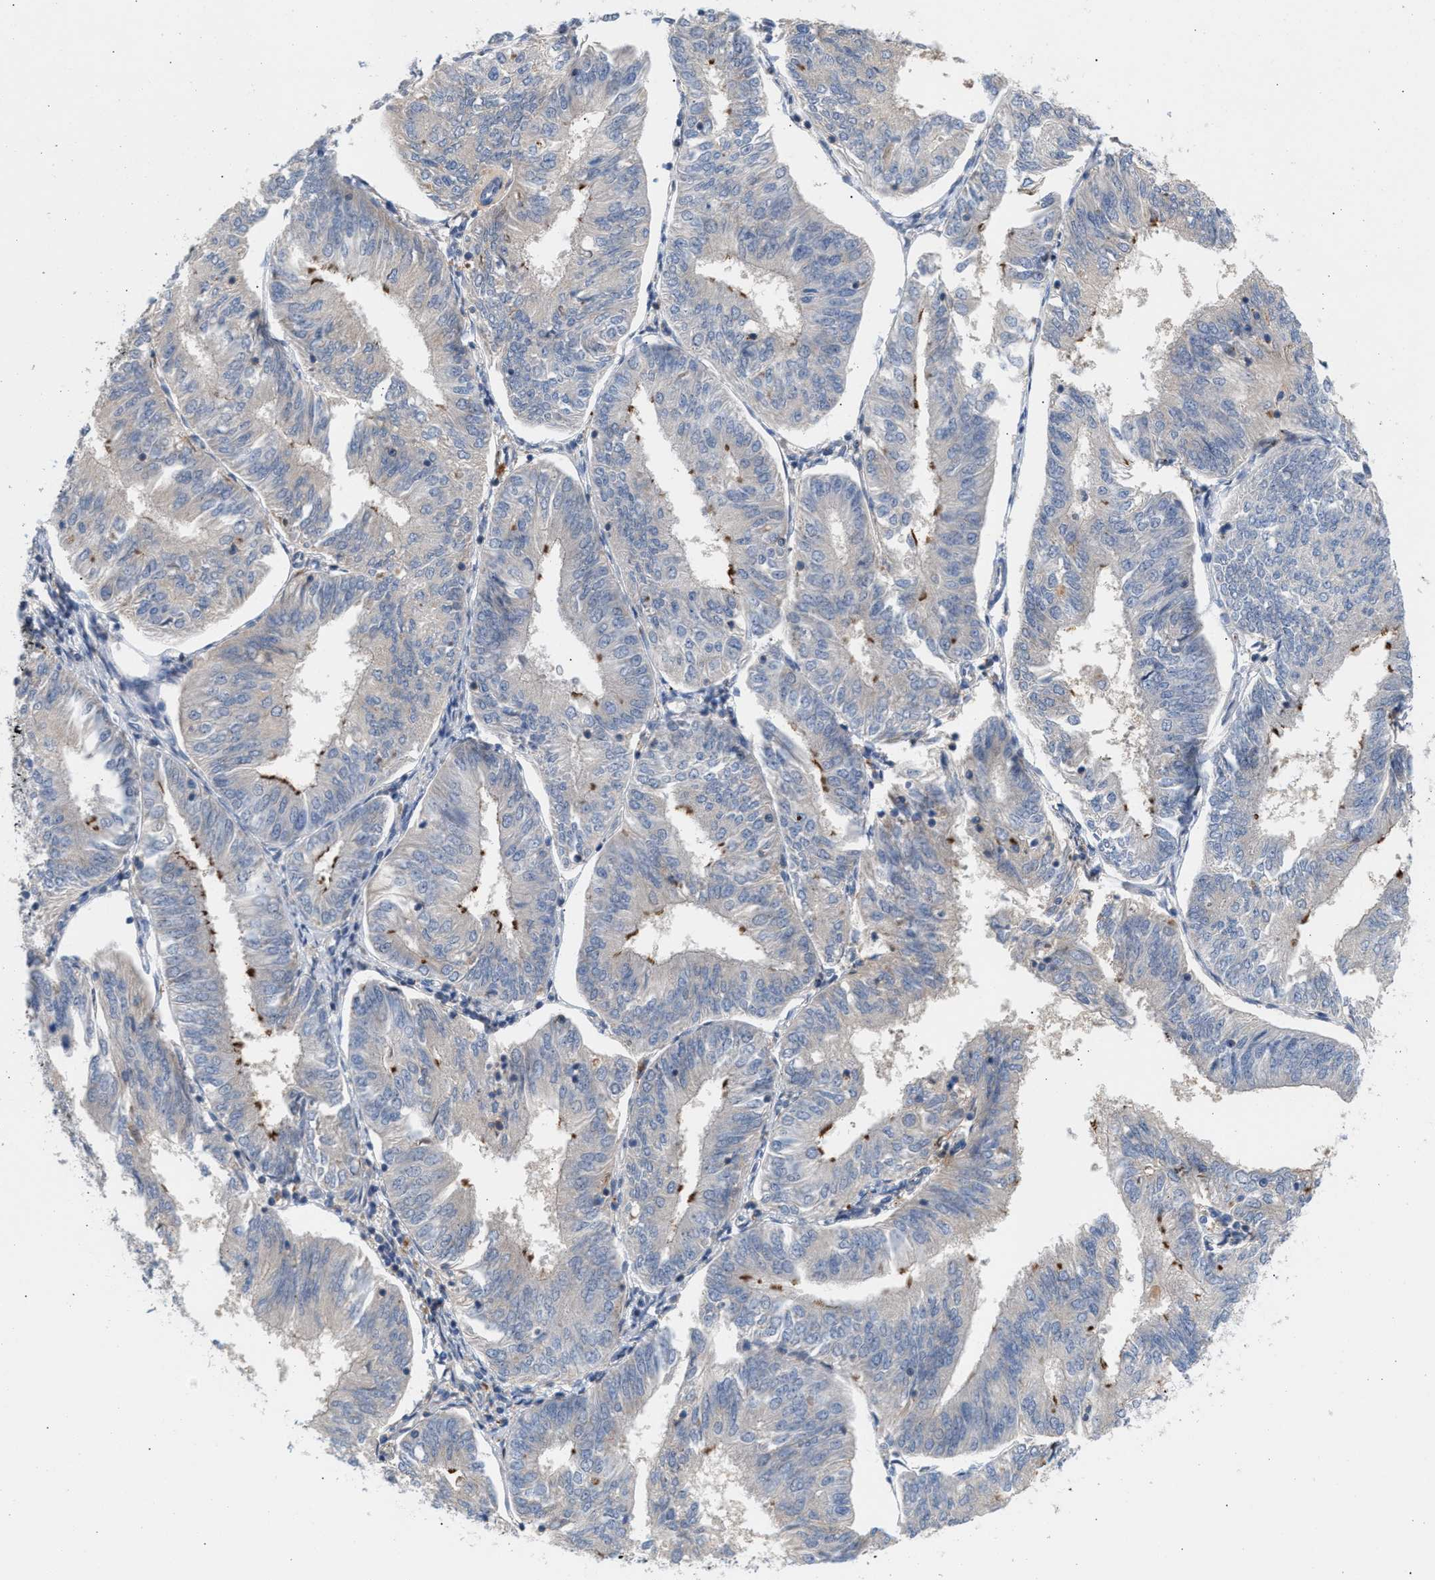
{"staining": {"intensity": "negative", "quantity": "none", "location": "none"}, "tissue": "endometrial cancer", "cell_type": "Tumor cells", "image_type": "cancer", "snomed": [{"axis": "morphology", "description": "Adenocarcinoma, NOS"}, {"axis": "topography", "description": "Endometrium"}], "caption": "Tumor cells are negative for protein expression in human endometrial cancer (adenocarcinoma).", "gene": "MBTD1", "patient": {"sex": "female", "age": 58}}